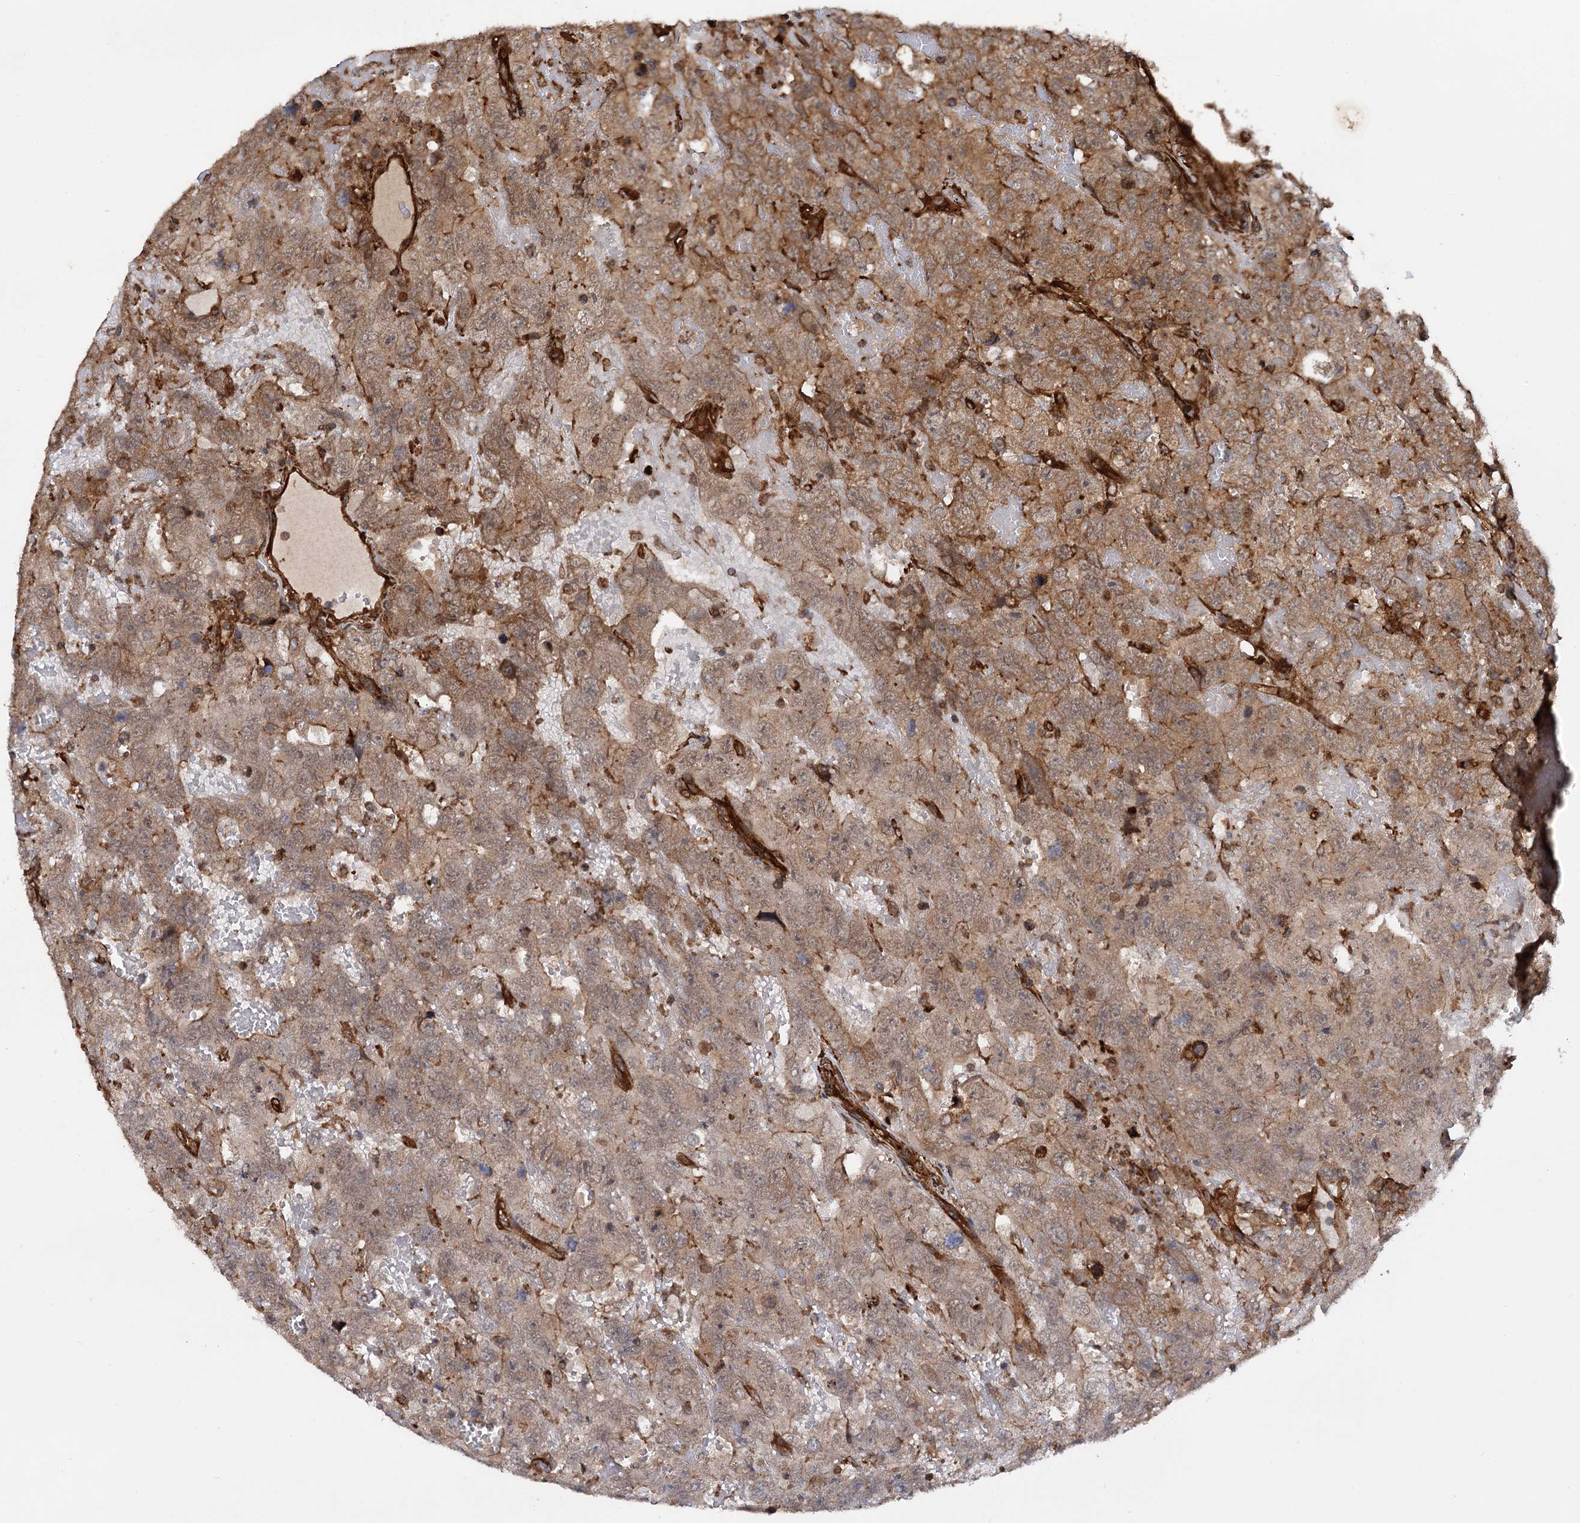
{"staining": {"intensity": "moderate", "quantity": ">75%", "location": "cytoplasmic/membranous"}, "tissue": "testis cancer", "cell_type": "Tumor cells", "image_type": "cancer", "snomed": [{"axis": "morphology", "description": "Carcinoma, Embryonal, NOS"}, {"axis": "topography", "description": "Testis"}], "caption": "Moderate cytoplasmic/membranous staining is identified in approximately >75% of tumor cells in testis cancer (embryonal carcinoma).", "gene": "ATP8B4", "patient": {"sex": "male", "age": 45}}